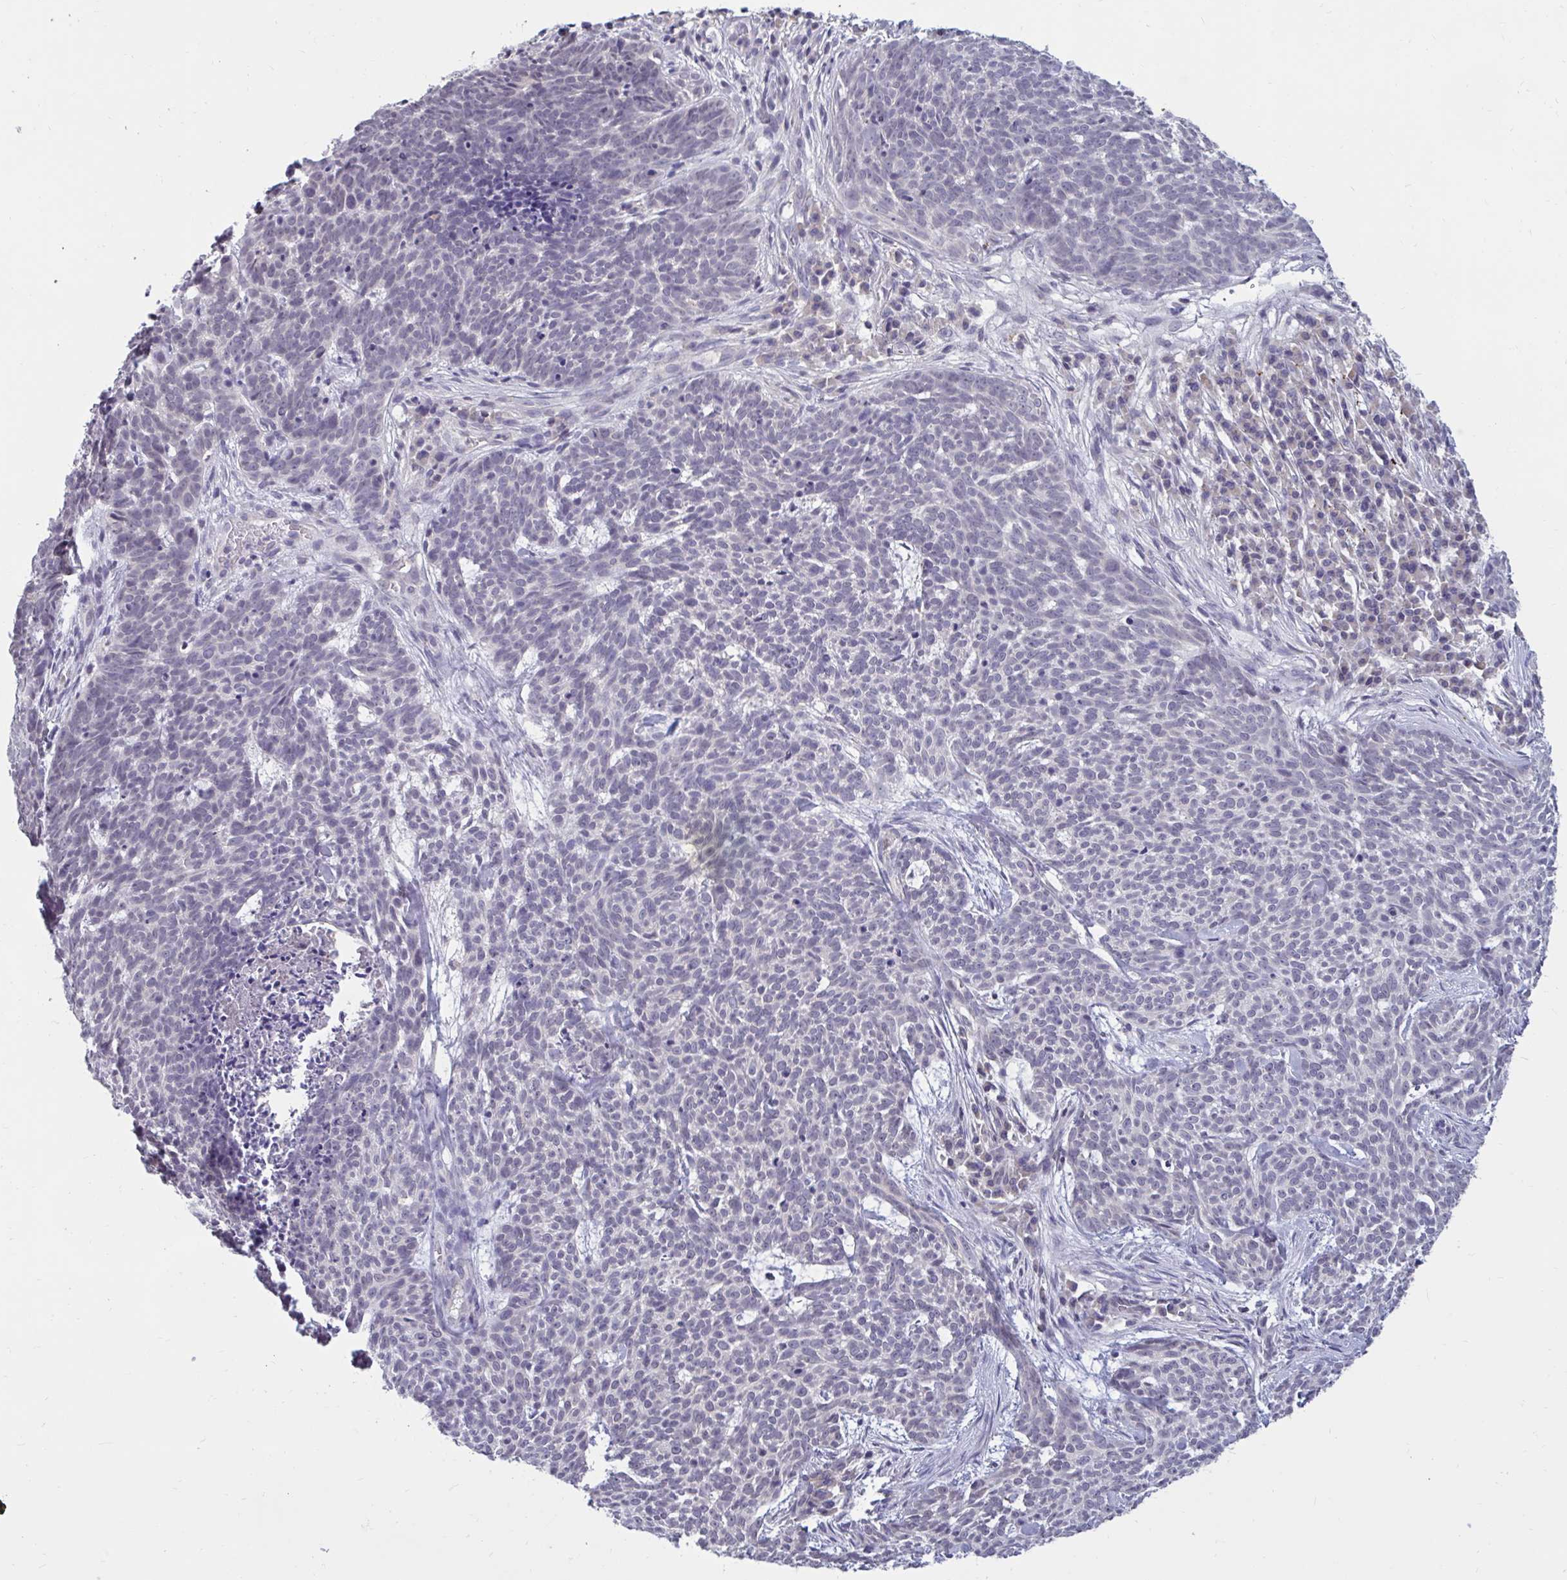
{"staining": {"intensity": "negative", "quantity": "none", "location": "none"}, "tissue": "skin cancer", "cell_type": "Tumor cells", "image_type": "cancer", "snomed": [{"axis": "morphology", "description": "Basal cell carcinoma"}, {"axis": "topography", "description": "Skin"}], "caption": "Tumor cells show no significant protein expression in skin cancer. (DAB (3,3'-diaminobenzidine) IHC, high magnification).", "gene": "ARPP19", "patient": {"sex": "female", "age": 93}}